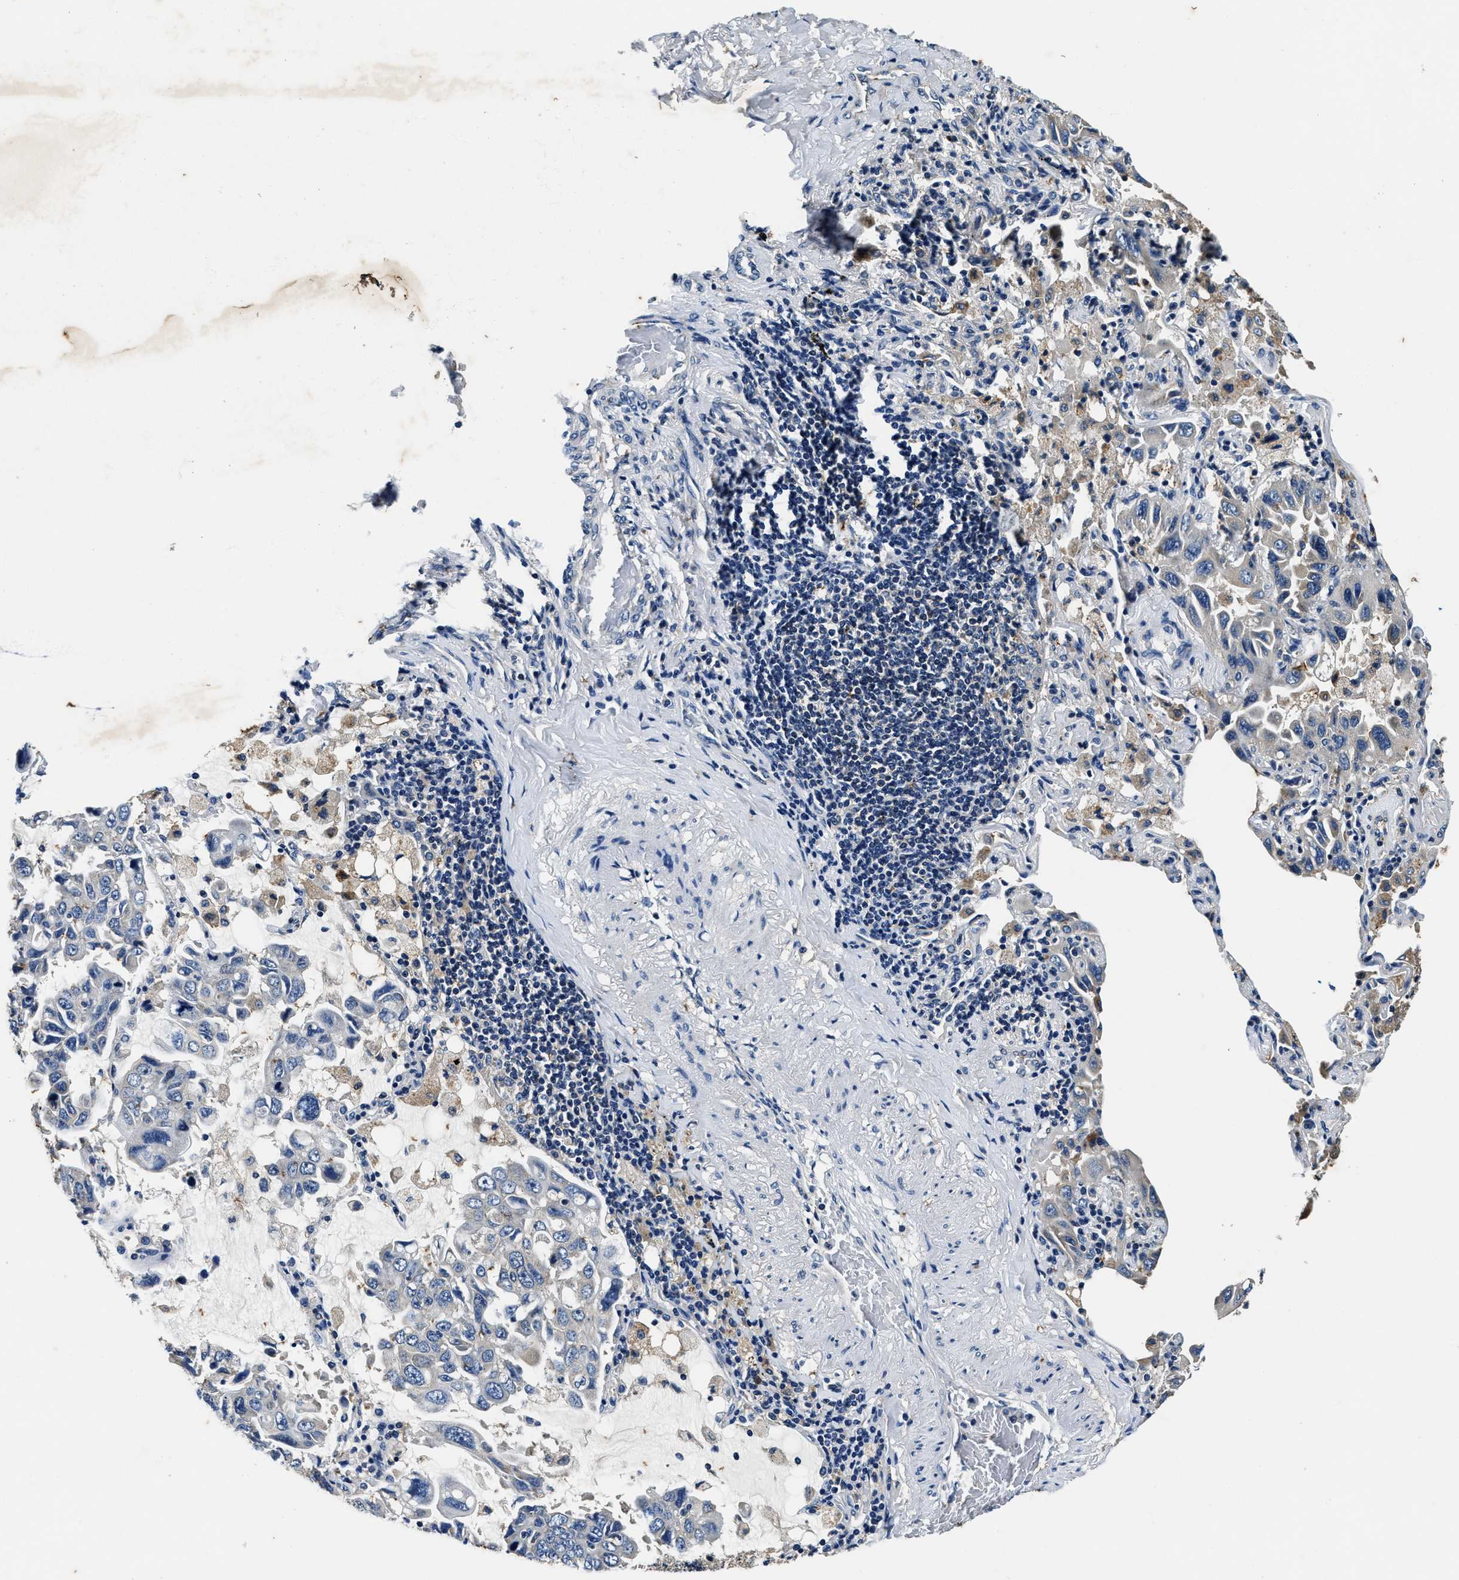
{"staining": {"intensity": "negative", "quantity": "none", "location": "none"}, "tissue": "lung cancer", "cell_type": "Tumor cells", "image_type": "cancer", "snomed": [{"axis": "morphology", "description": "Adenocarcinoma, NOS"}, {"axis": "topography", "description": "Lung"}], "caption": "DAB (3,3'-diaminobenzidine) immunohistochemical staining of adenocarcinoma (lung) shows no significant expression in tumor cells.", "gene": "PI4KB", "patient": {"sex": "male", "age": 64}}